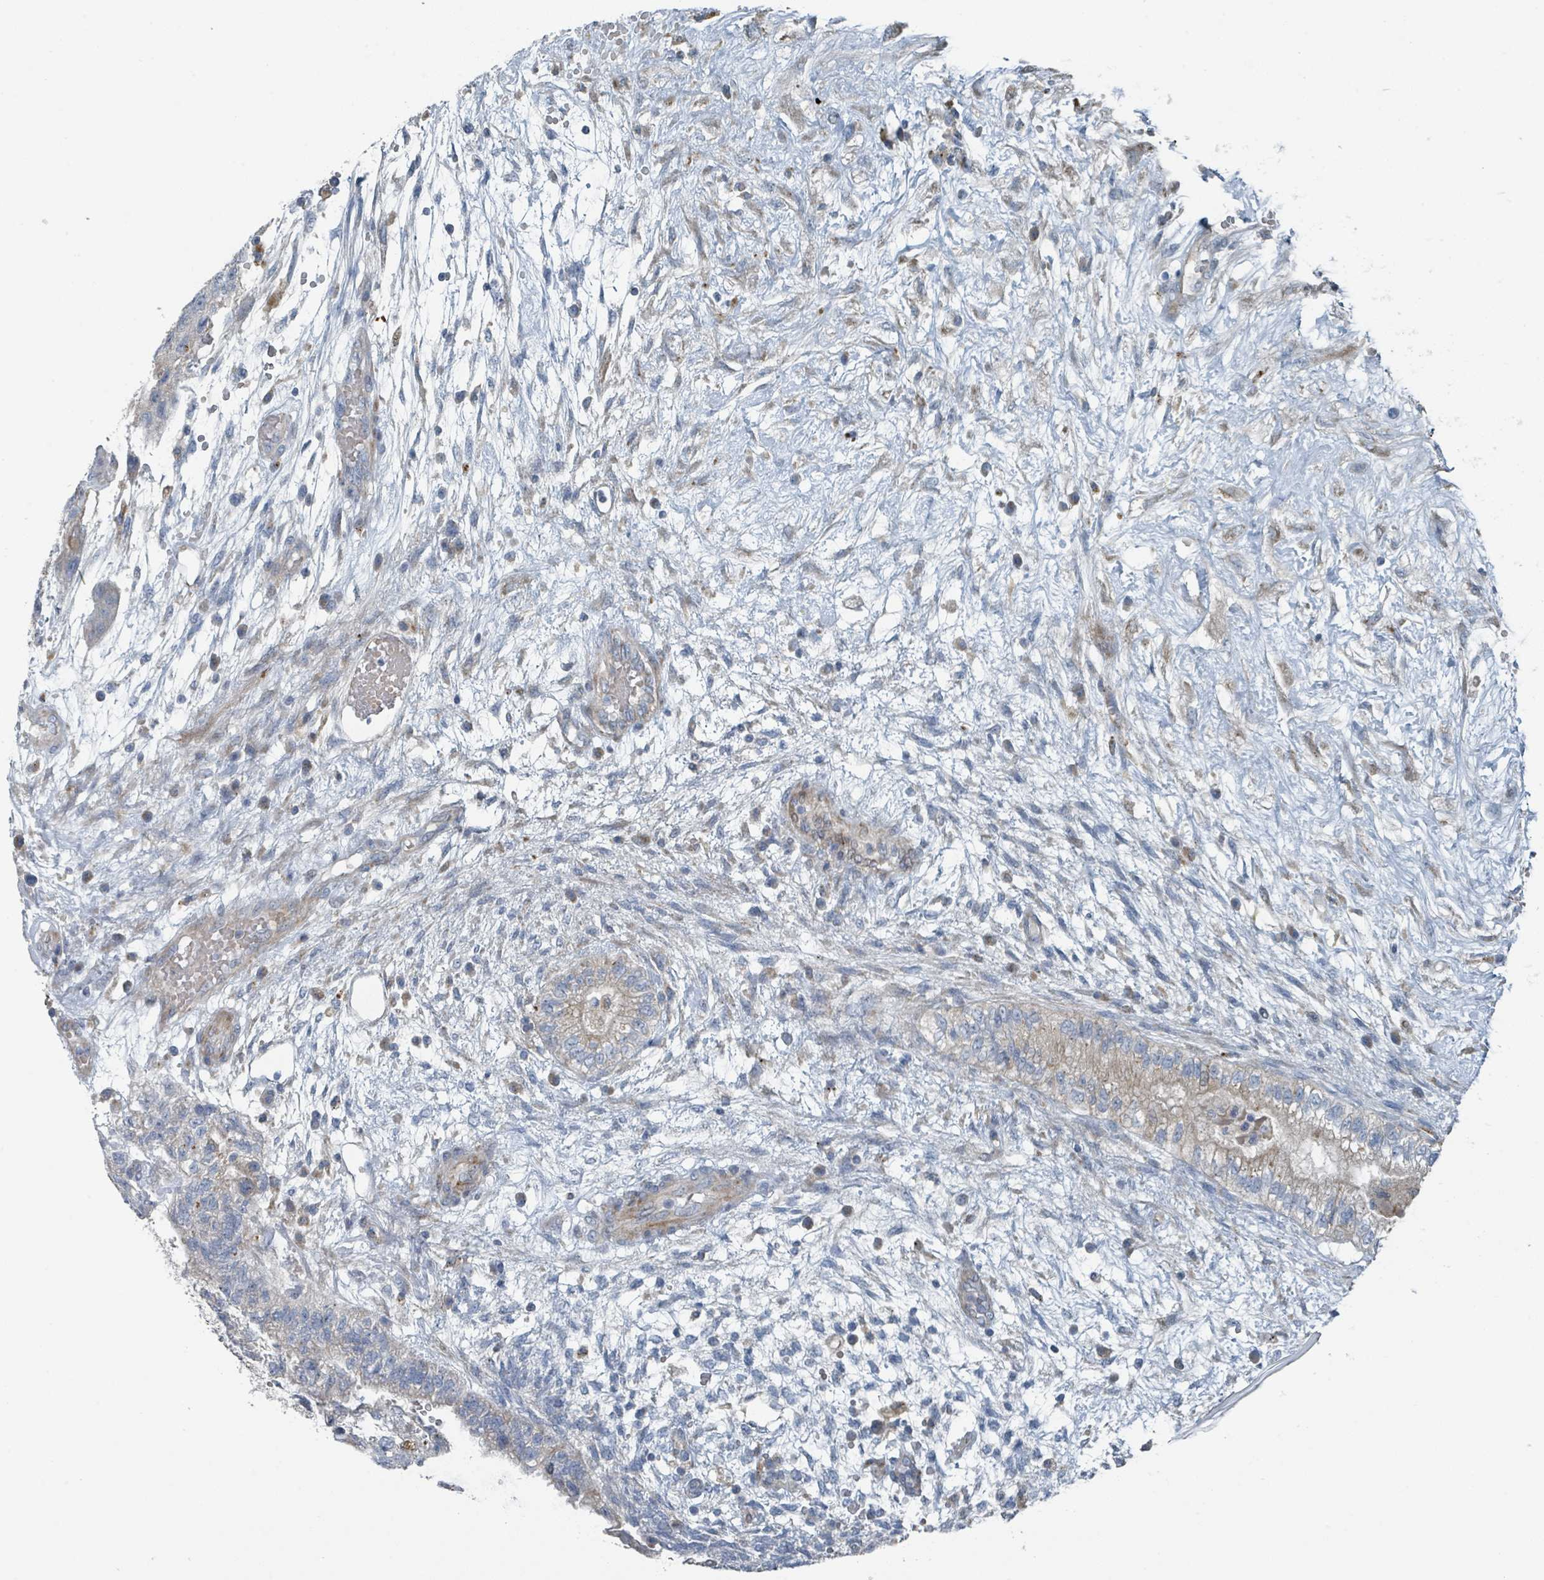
{"staining": {"intensity": "negative", "quantity": "none", "location": "none"}, "tissue": "testis cancer", "cell_type": "Tumor cells", "image_type": "cancer", "snomed": [{"axis": "morphology", "description": "Normal tissue, NOS"}, {"axis": "morphology", "description": "Carcinoma, Embryonal, NOS"}, {"axis": "topography", "description": "Testis"}], "caption": "Immunohistochemistry micrograph of human testis cancer stained for a protein (brown), which shows no staining in tumor cells. (DAB (3,3'-diaminobenzidine) immunohistochemistry visualized using brightfield microscopy, high magnification).", "gene": "DIPK2A", "patient": {"sex": "male", "age": 32}}